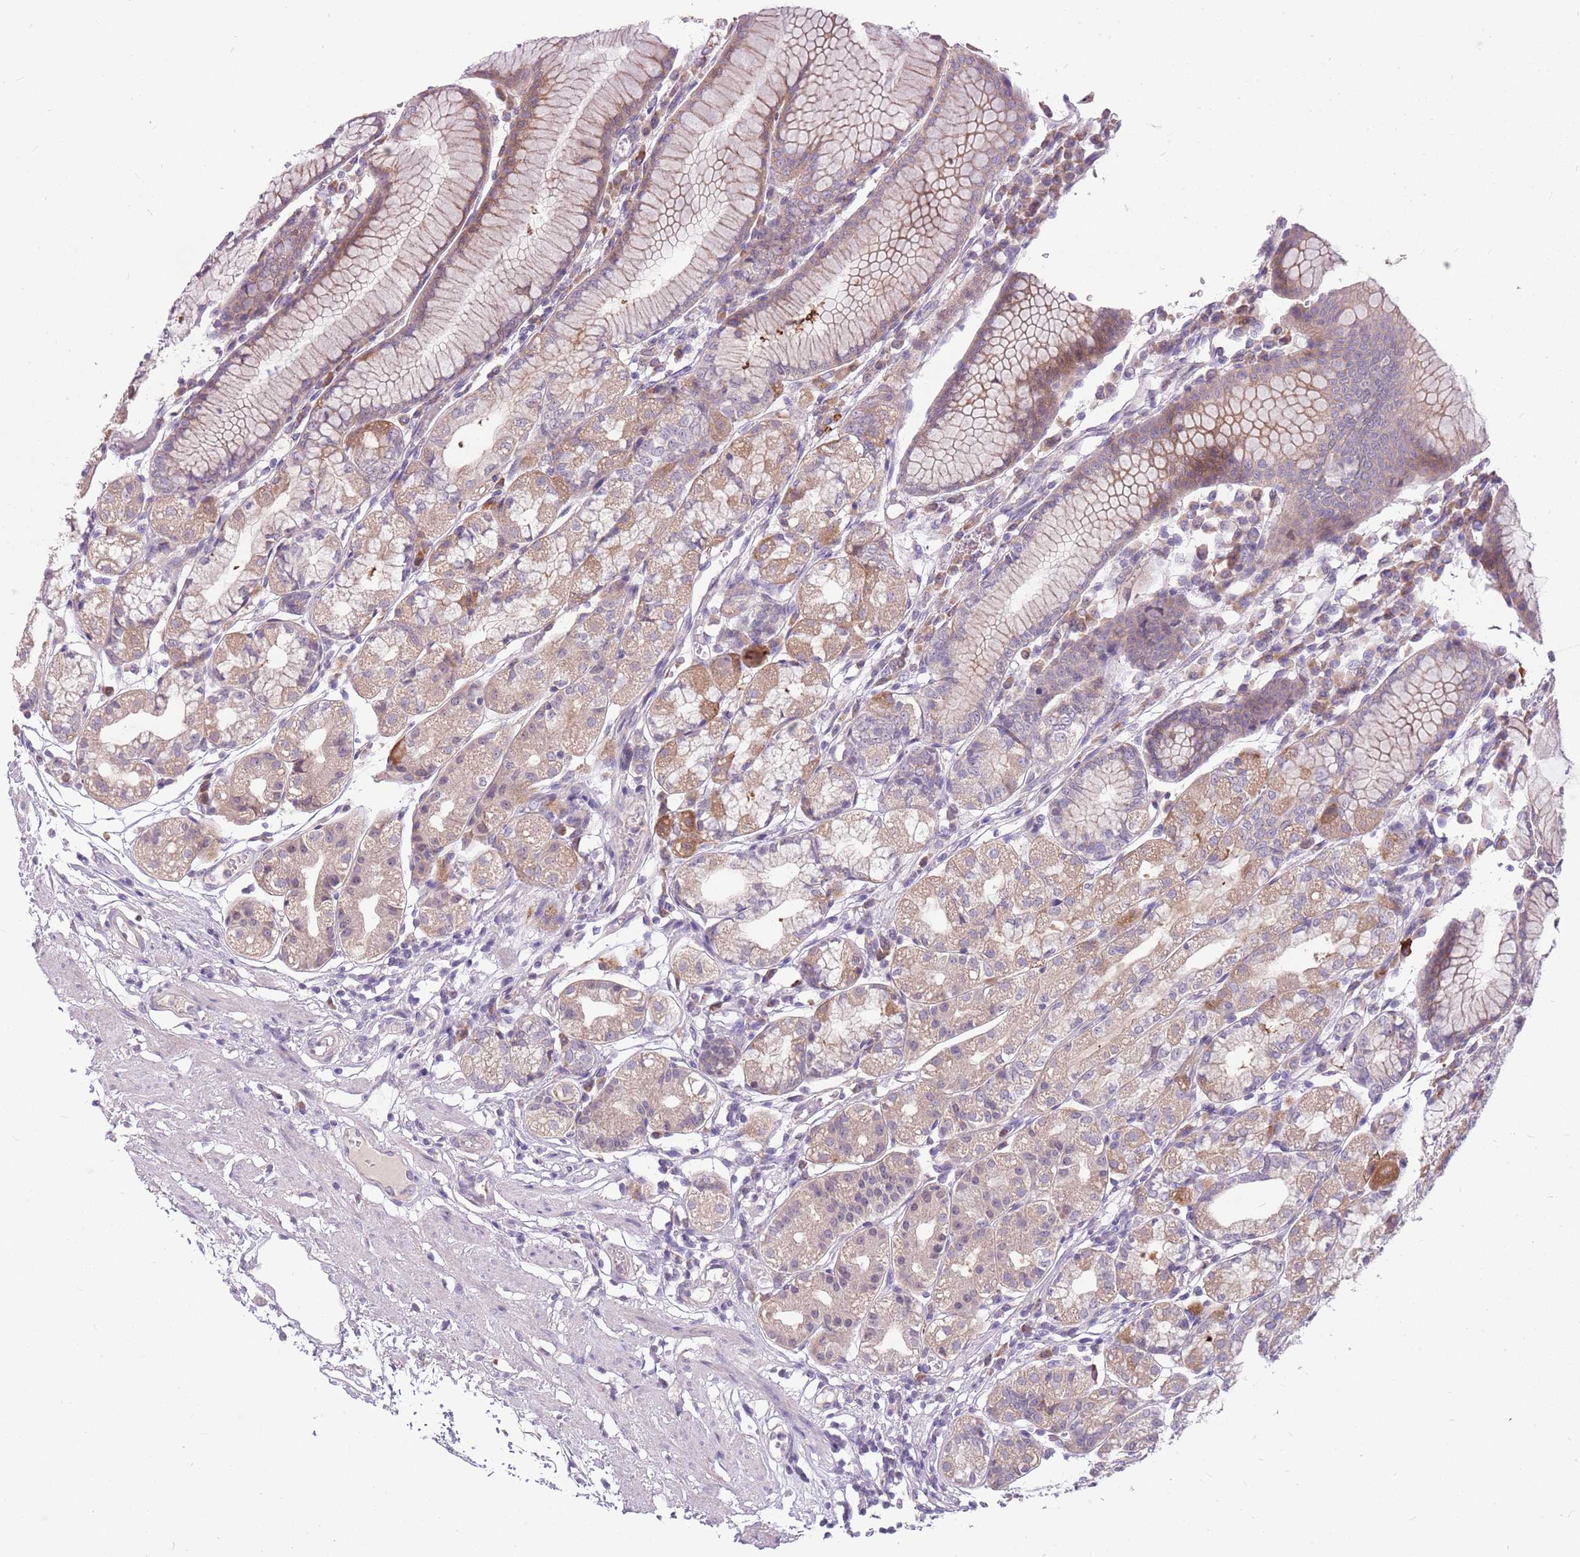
{"staining": {"intensity": "moderate", "quantity": "25%-75%", "location": "cytoplasmic/membranous"}, "tissue": "stomach", "cell_type": "Glandular cells", "image_type": "normal", "snomed": [{"axis": "morphology", "description": "Normal tissue, NOS"}, {"axis": "topography", "description": "Stomach"}], "caption": "Immunohistochemical staining of unremarkable human stomach shows medium levels of moderate cytoplasmic/membranous staining in approximately 25%-75% of glandular cells.", "gene": "PPP1R27", "patient": {"sex": "female", "age": 57}}